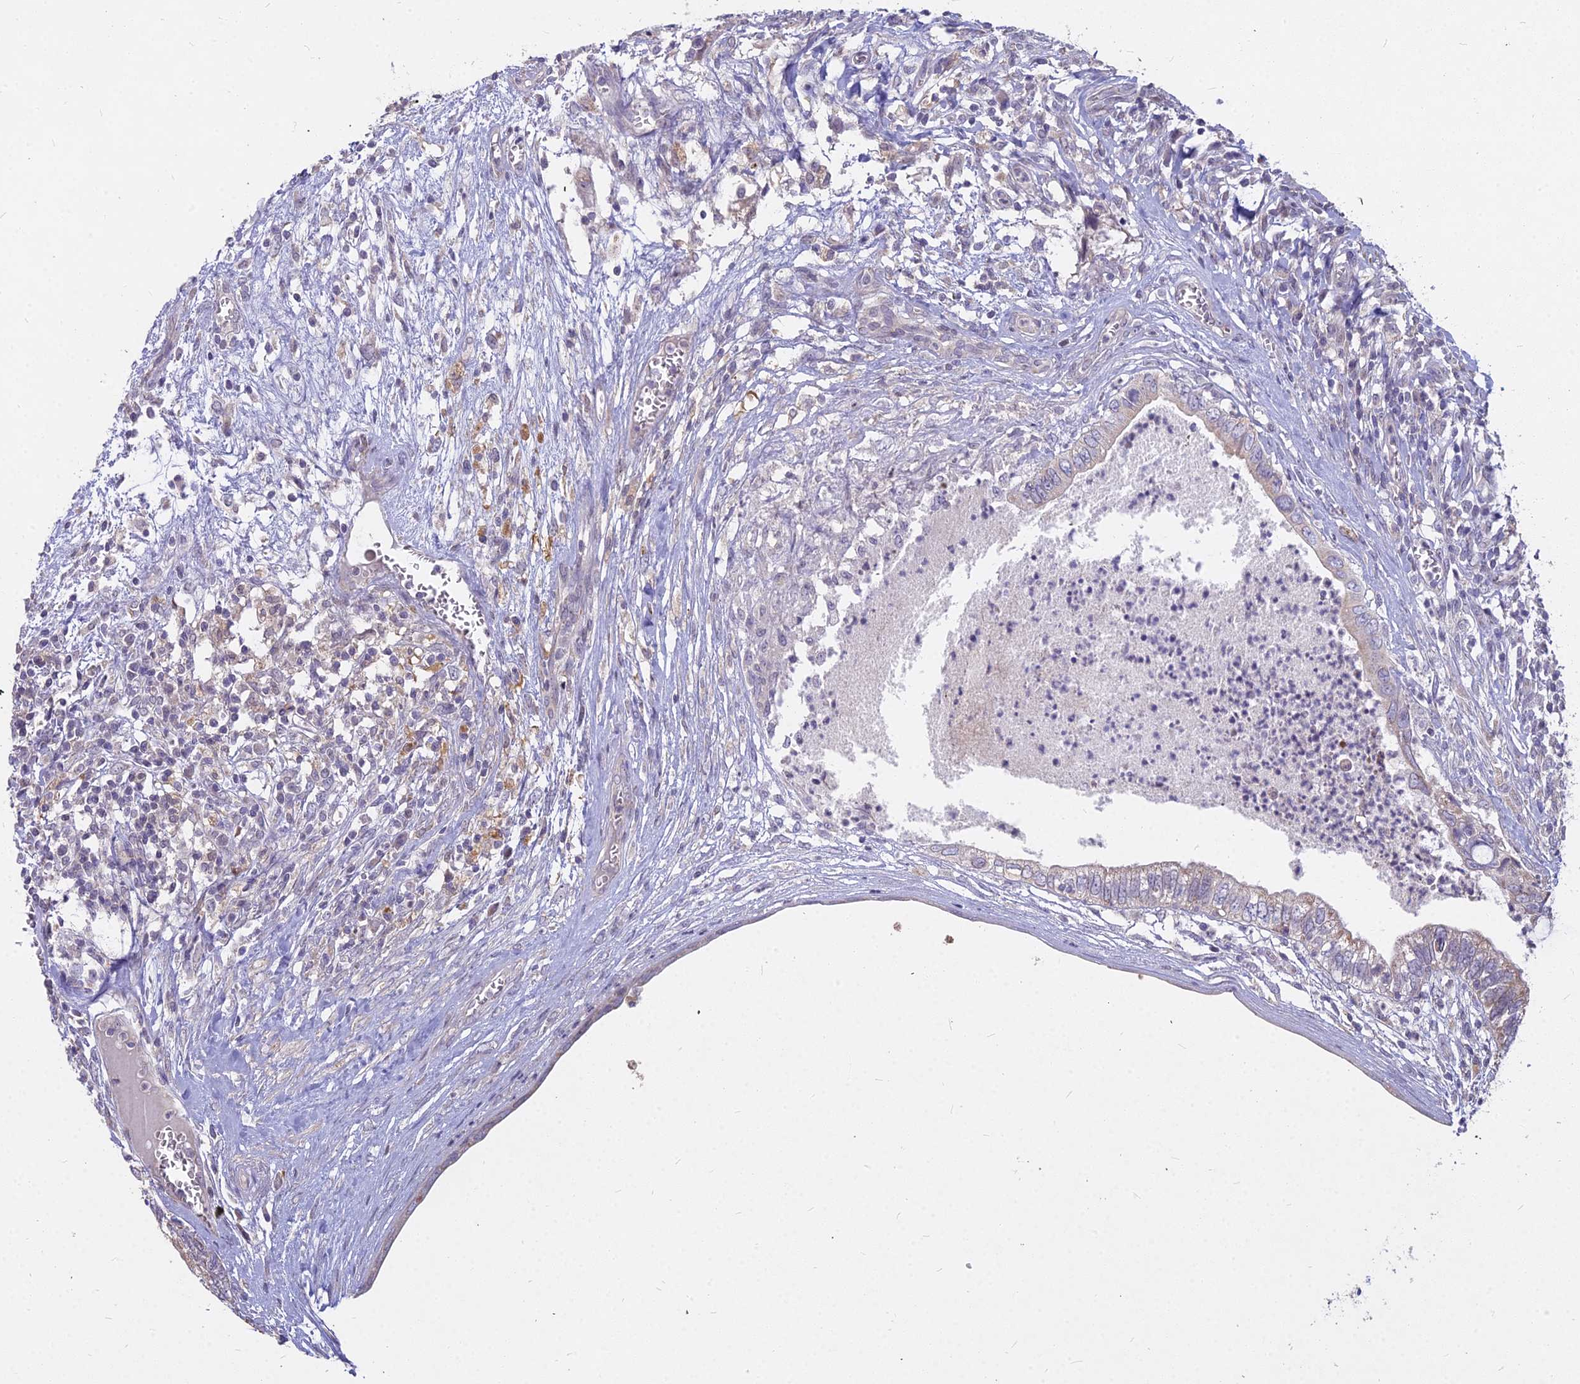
{"staining": {"intensity": "weak", "quantity": "<25%", "location": "cytoplasmic/membranous"}, "tissue": "testis cancer", "cell_type": "Tumor cells", "image_type": "cancer", "snomed": [{"axis": "morphology", "description": "Seminoma, NOS"}, {"axis": "morphology", "description": "Carcinoma, Embryonal, NOS"}, {"axis": "topography", "description": "Testis"}], "caption": "Immunohistochemistry histopathology image of neoplastic tissue: testis cancer (embryonal carcinoma) stained with DAB shows no significant protein expression in tumor cells. The staining is performed using DAB brown chromogen with nuclei counter-stained in using hematoxylin.", "gene": "MICU2", "patient": {"sex": "male", "age": 29}}